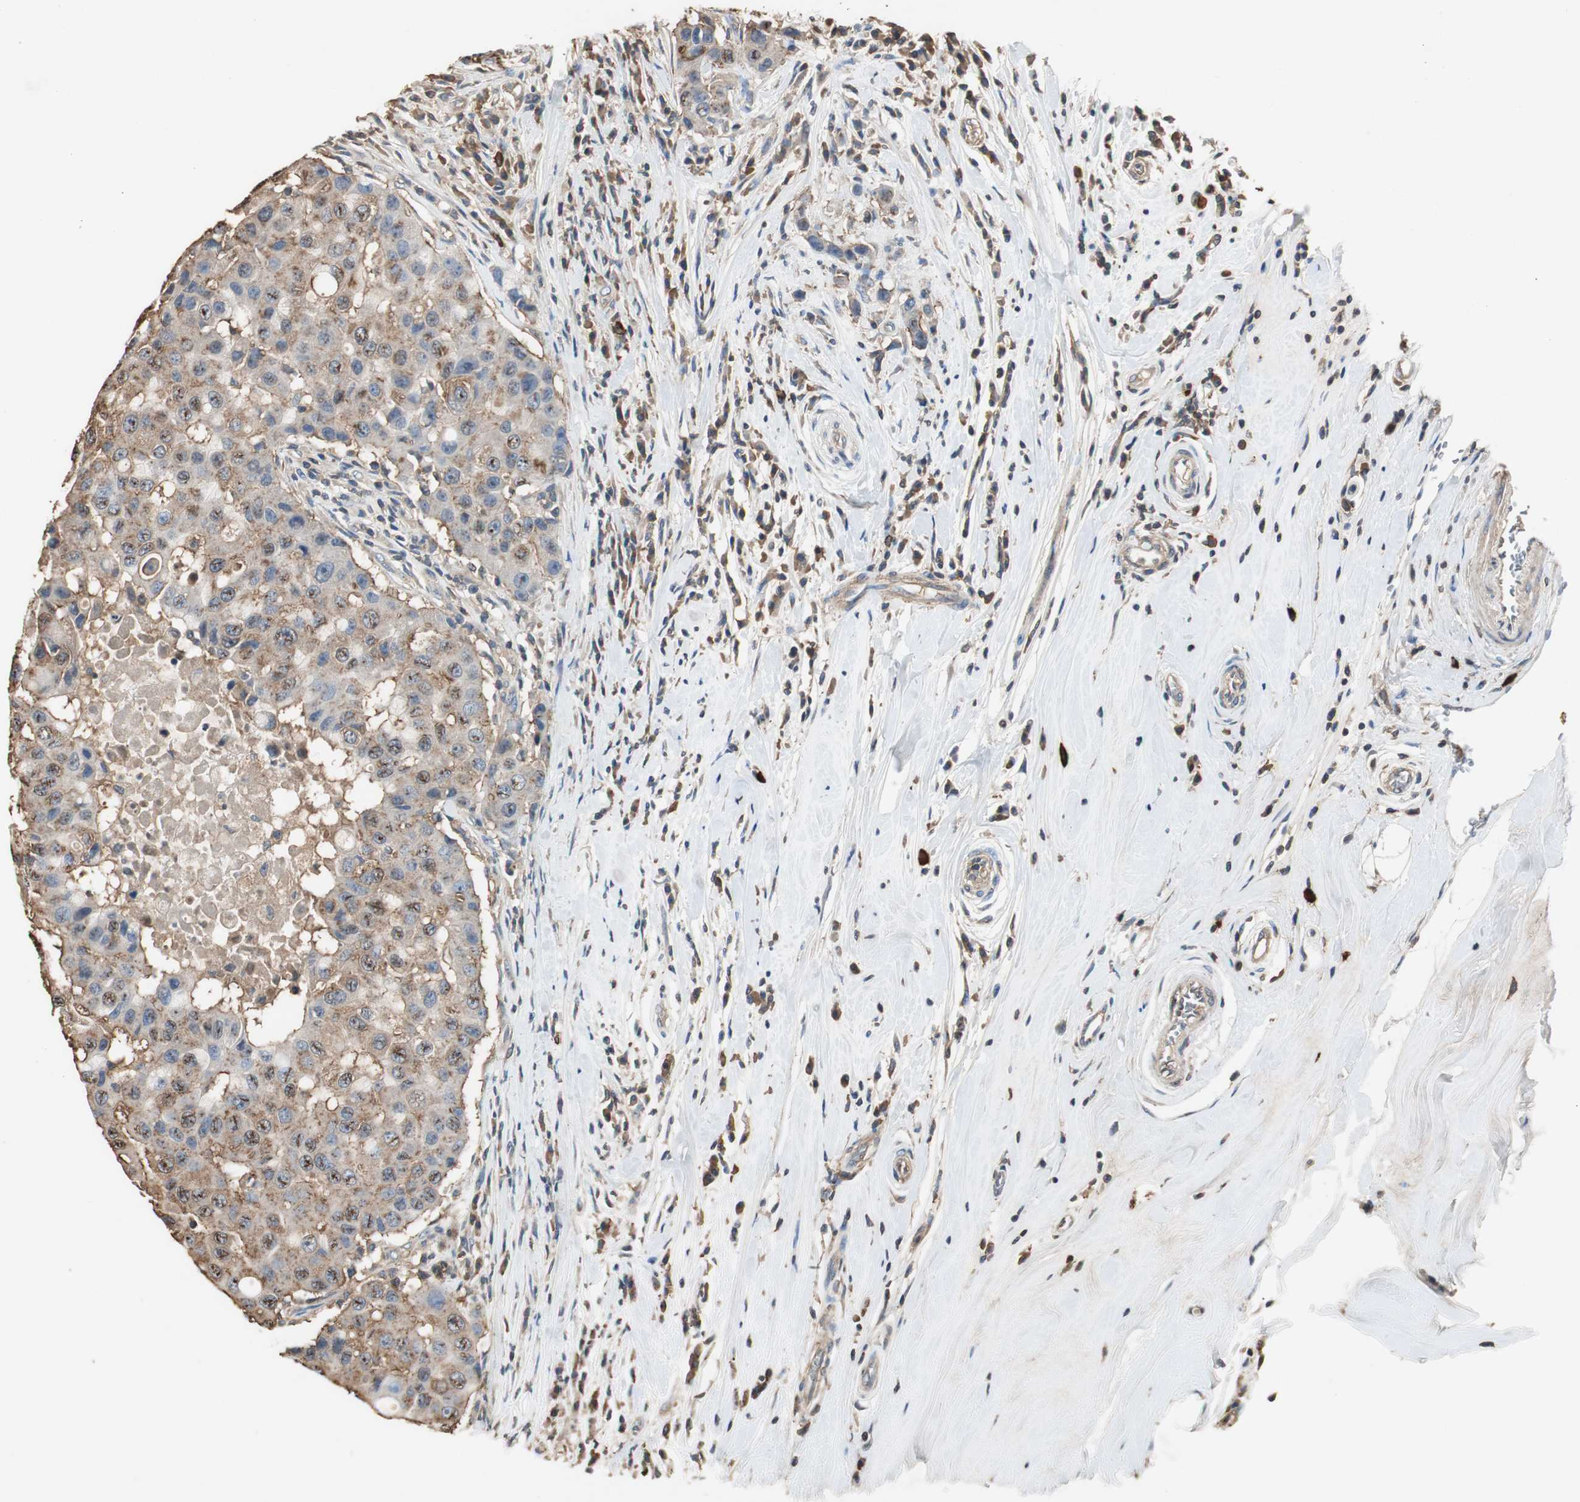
{"staining": {"intensity": "weak", "quantity": "25%-75%", "location": "cytoplasmic/membranous"}, "tissue": "breast cancer", "cell_type": "Tumor cells", "image_type": "cancer", "snomed": [{"axis": "morphology", "description": "Duct carcinoma"}, {"axis": "topography", "description": "Breast"}], "caption": "Tumor cells show low levels of weak cytoplasmic/membranous expression in approximately 25%-75% of cells in human breast cancer.", "gene": "TNFRSF14", "patient": {"sex": "female", "age": 27}}